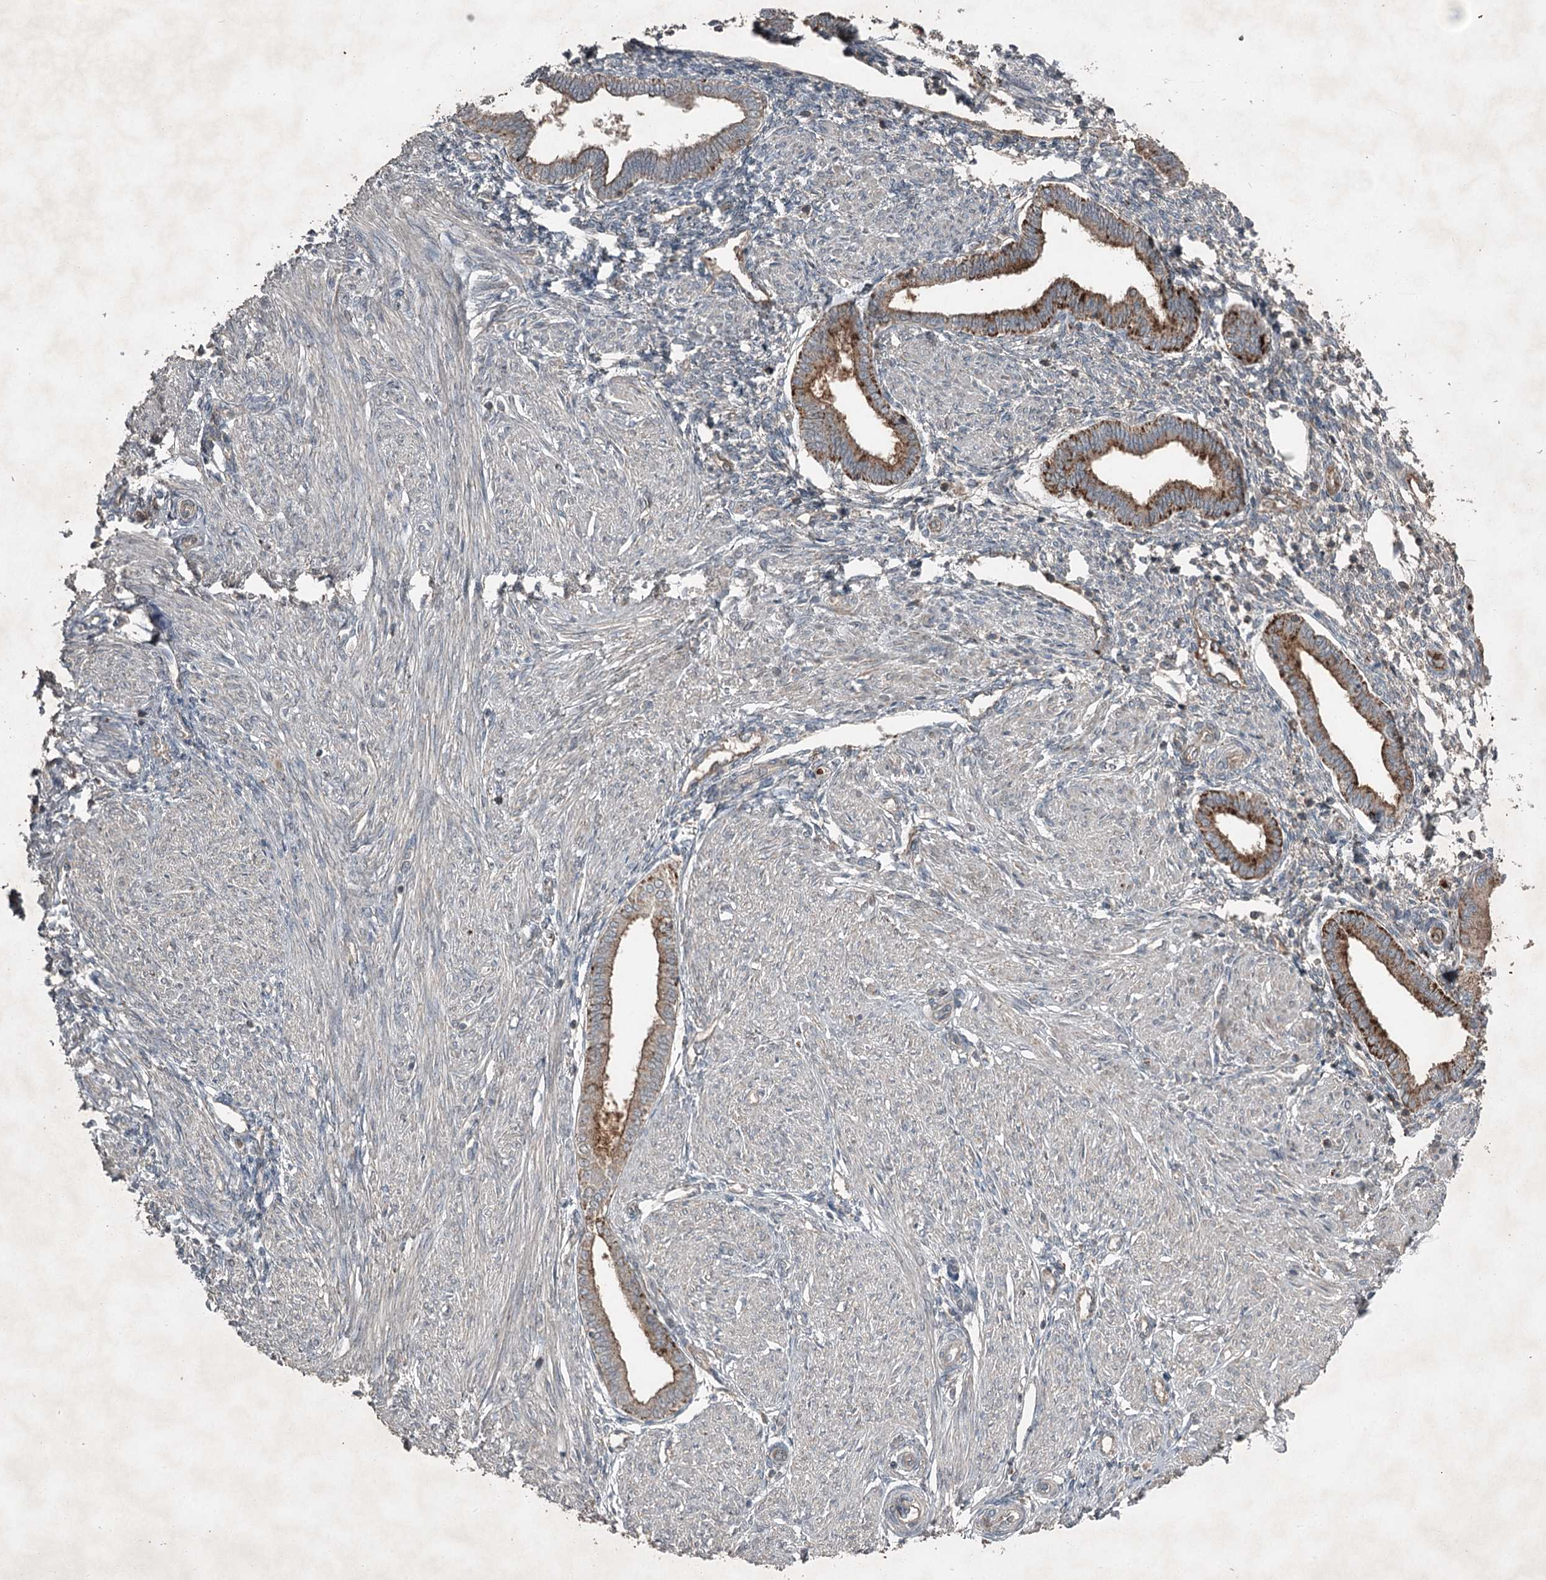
{"staining": {"intensity": "moderate", "quantity": "<25%", "location": "cytoplasmic/membranous"}, "tissue": "endometrium", "cell_type": "Cells in endometrial stroma", "image_type": "normal", "snomed": [{"axis": "morphology", "description": "Normal tissue, NOS"}, {"axis": "topography", "description": "Endometrium"}], "caption": "Benign endometrium demonstrates moderate cytoplasmic/membranous positivity in approximately <25% of cells in endometrial stroma, visualized by immunohistochemistry. The staining was performed using DAB to visualize the protein expression in brown, while the nuclei were stained in blue with hematoxylin (Magnification: 20x).", "gene": "SLC39A8", "patient": {"sex": "female", "age": 53}}